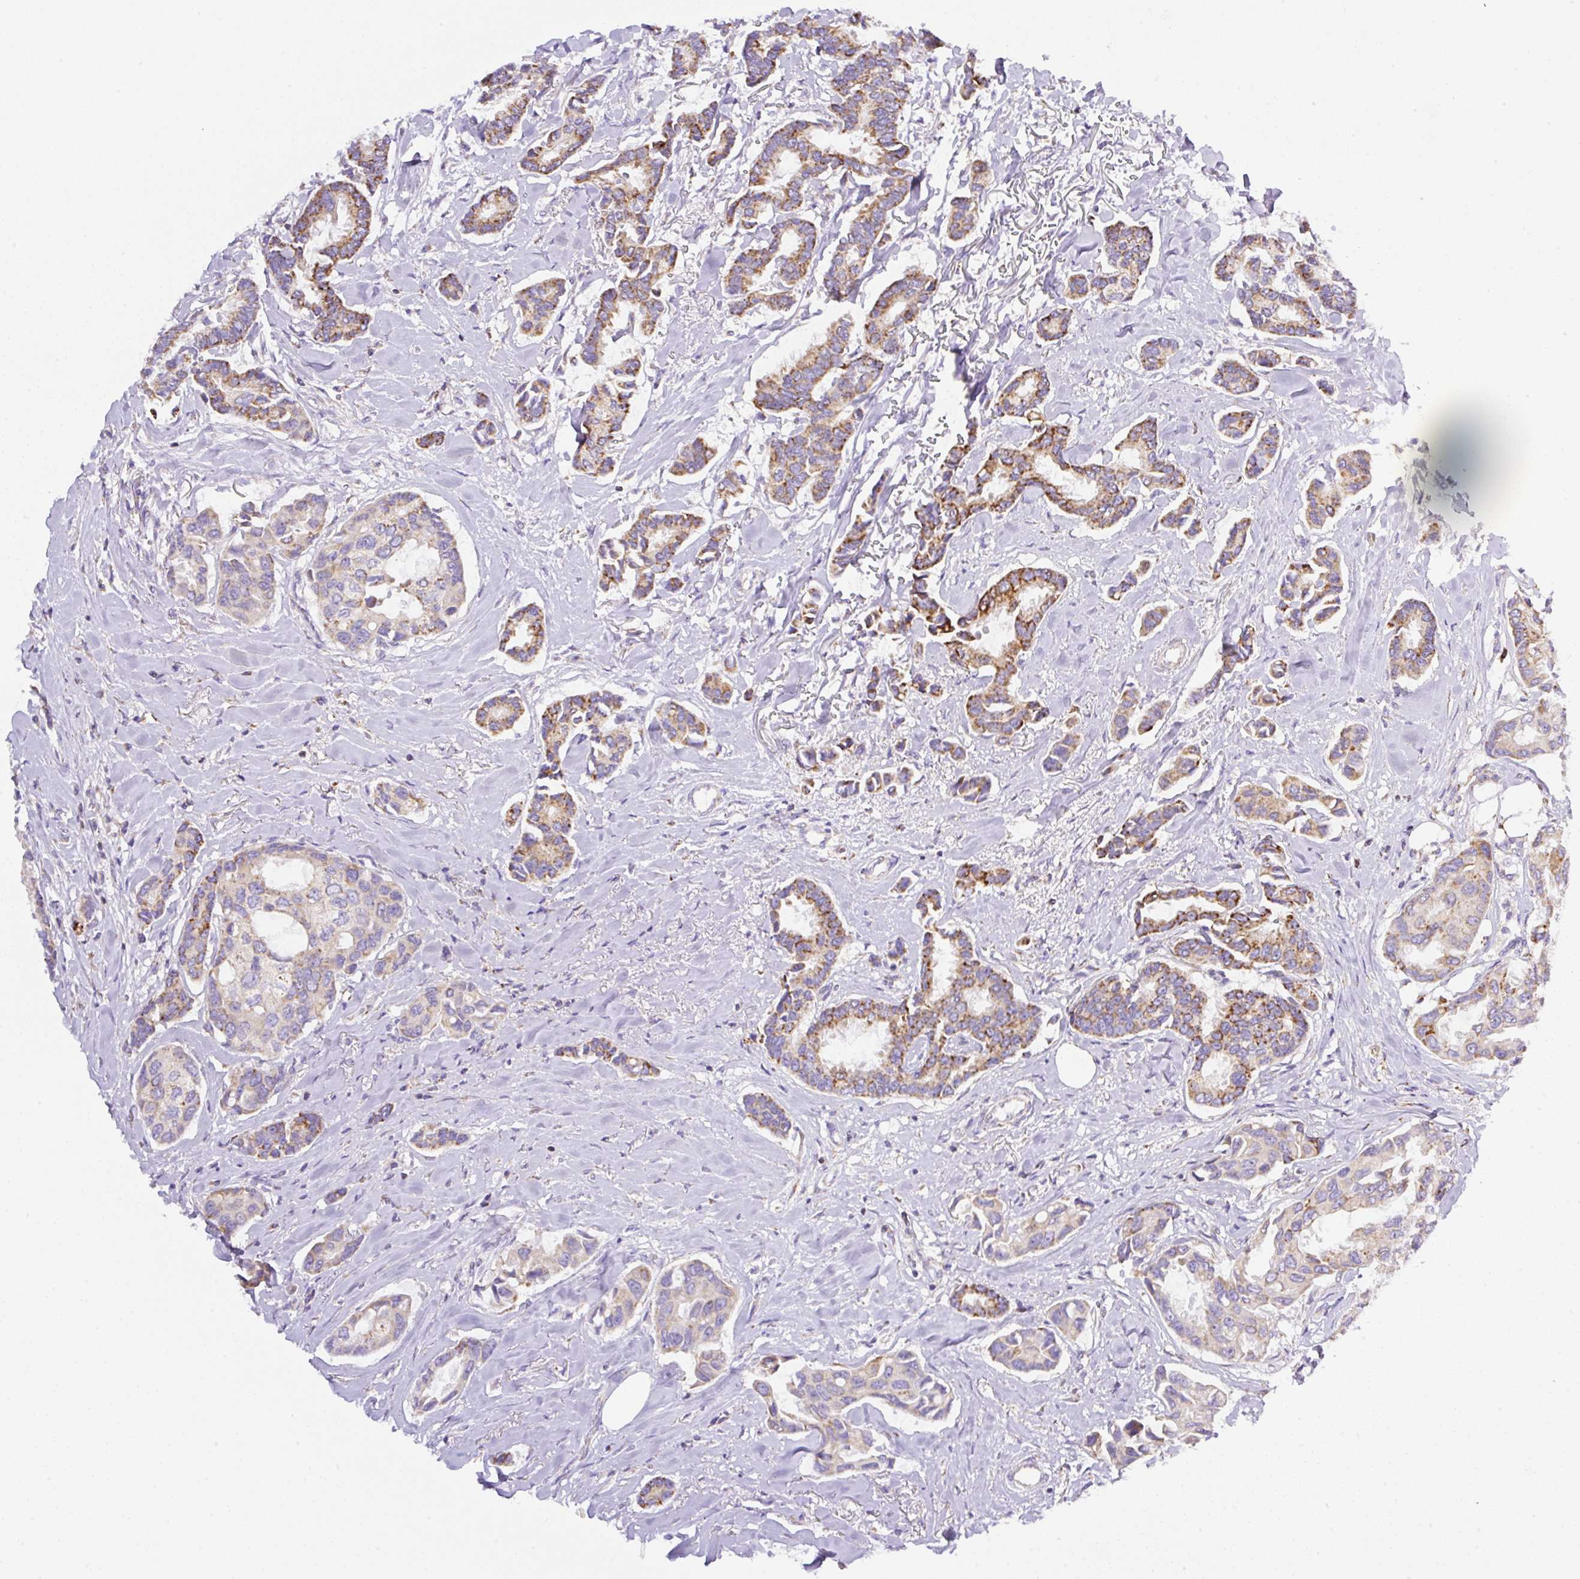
{"staining": {"intensity": "moderate", "quantity": ">75%", "location": "cytoplasmic/membranous"}, "tissue": "breast cancer", "cell_type": "Tumor cells", "image_type": "cancer", "snomed": [{"axis": "morphology", "description": "Duct carcinoma"}, {"axis": "topography", "description": "Breast"}], "caption": "Moderate cytoplasmic/membranous protein staining is seen in approximately >75% of tumor cells in breast cancer.", "gene": "NF1", "patient": {"sex": "female", "age": 73}}